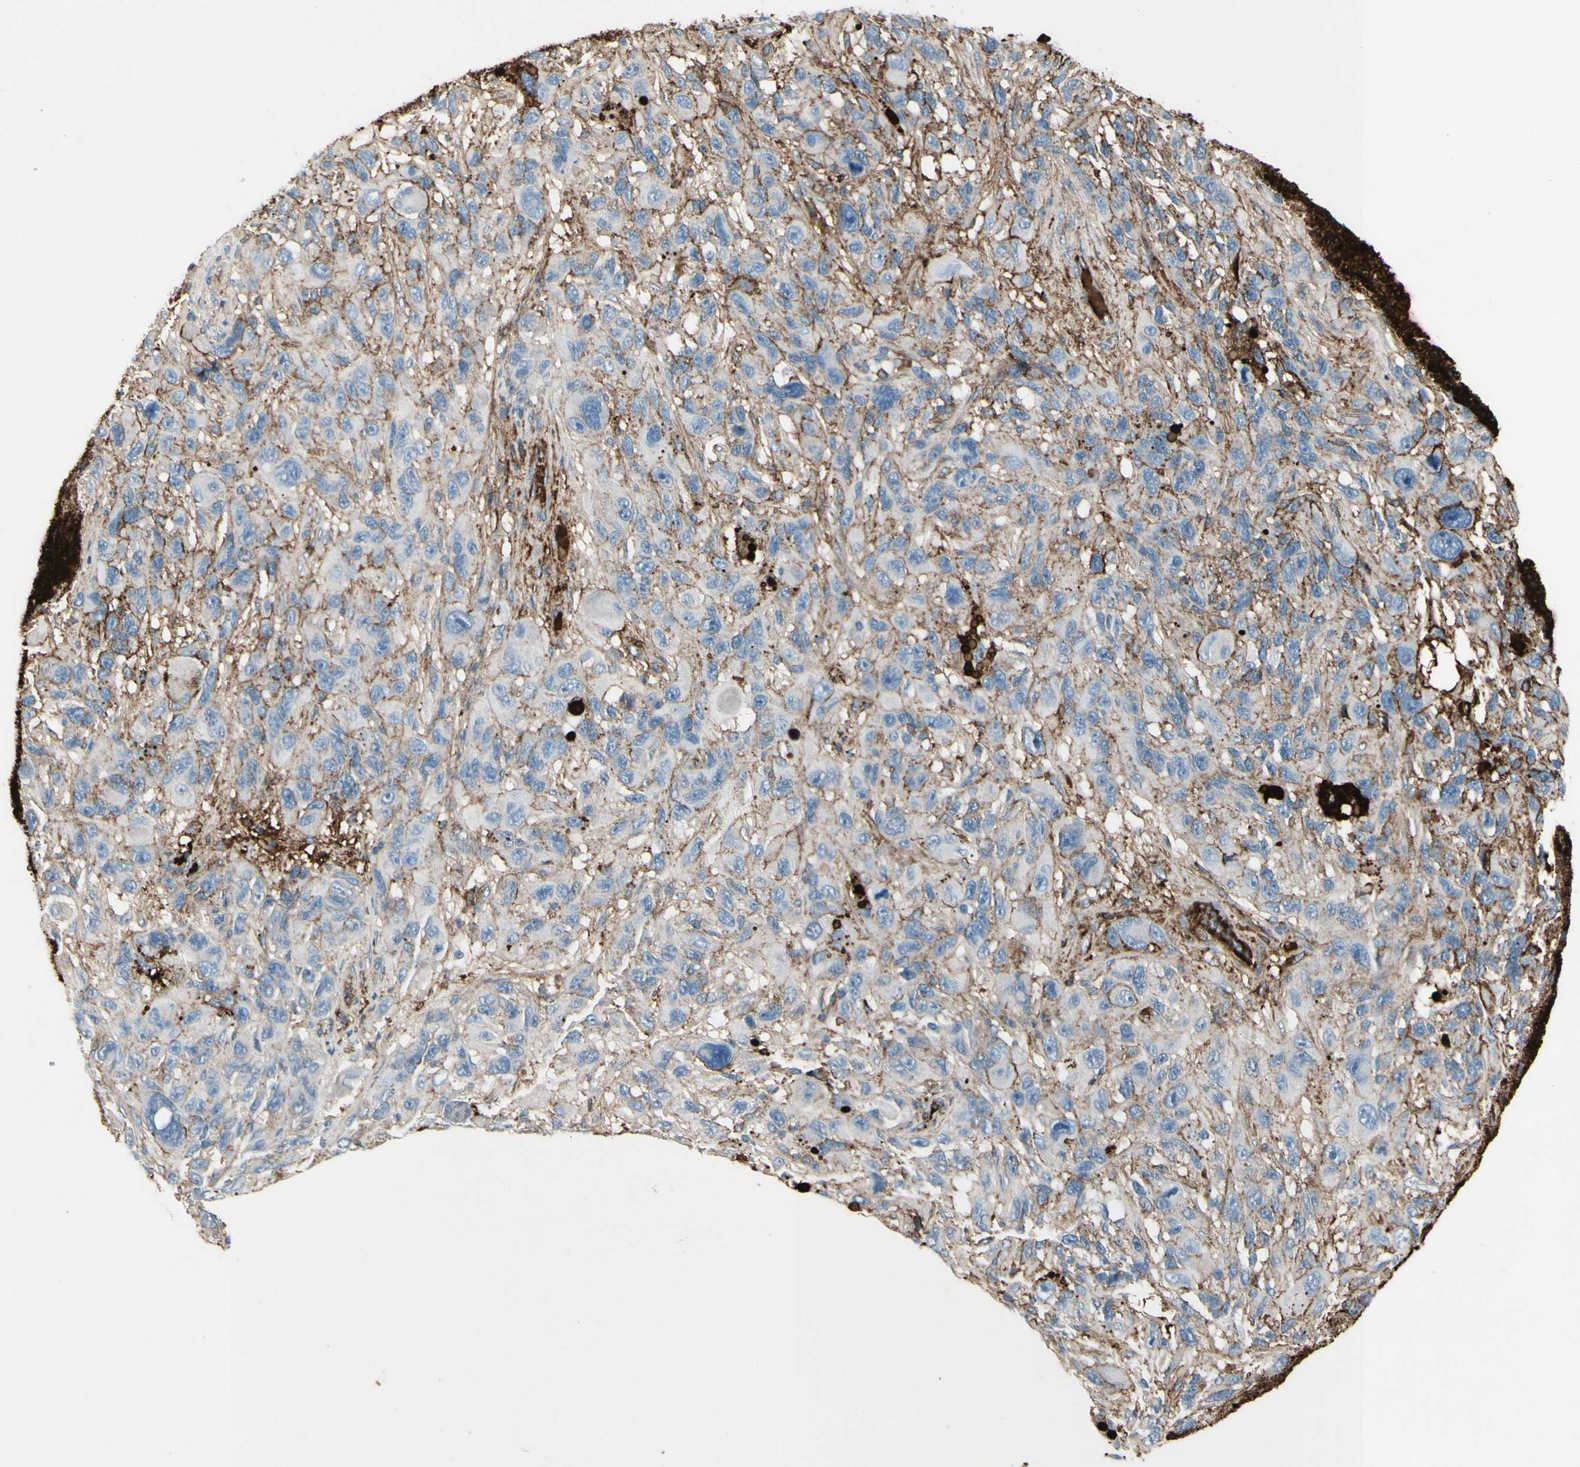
{"staining": {"intensity": "moderate", "quantity": "25%-75%", "location": "cytoplasmic/membranous"}, "tissue": "melanoma", "cell_type": "Tumor cells", "image_type": "cancer", "snomed": [{"axis": "morphology", "description": "Malignant melanoma, NOS"}, {"axis": "topography", "description": "Skin"}], "caption": "Immunohistochemical staining of melanoma displays moderate cytoplasmic/membranous protein staining in approximately 25%-75% of tumor cells.", "gene": "IGHG1", "patient": {"sex": "male", "age": 53}}